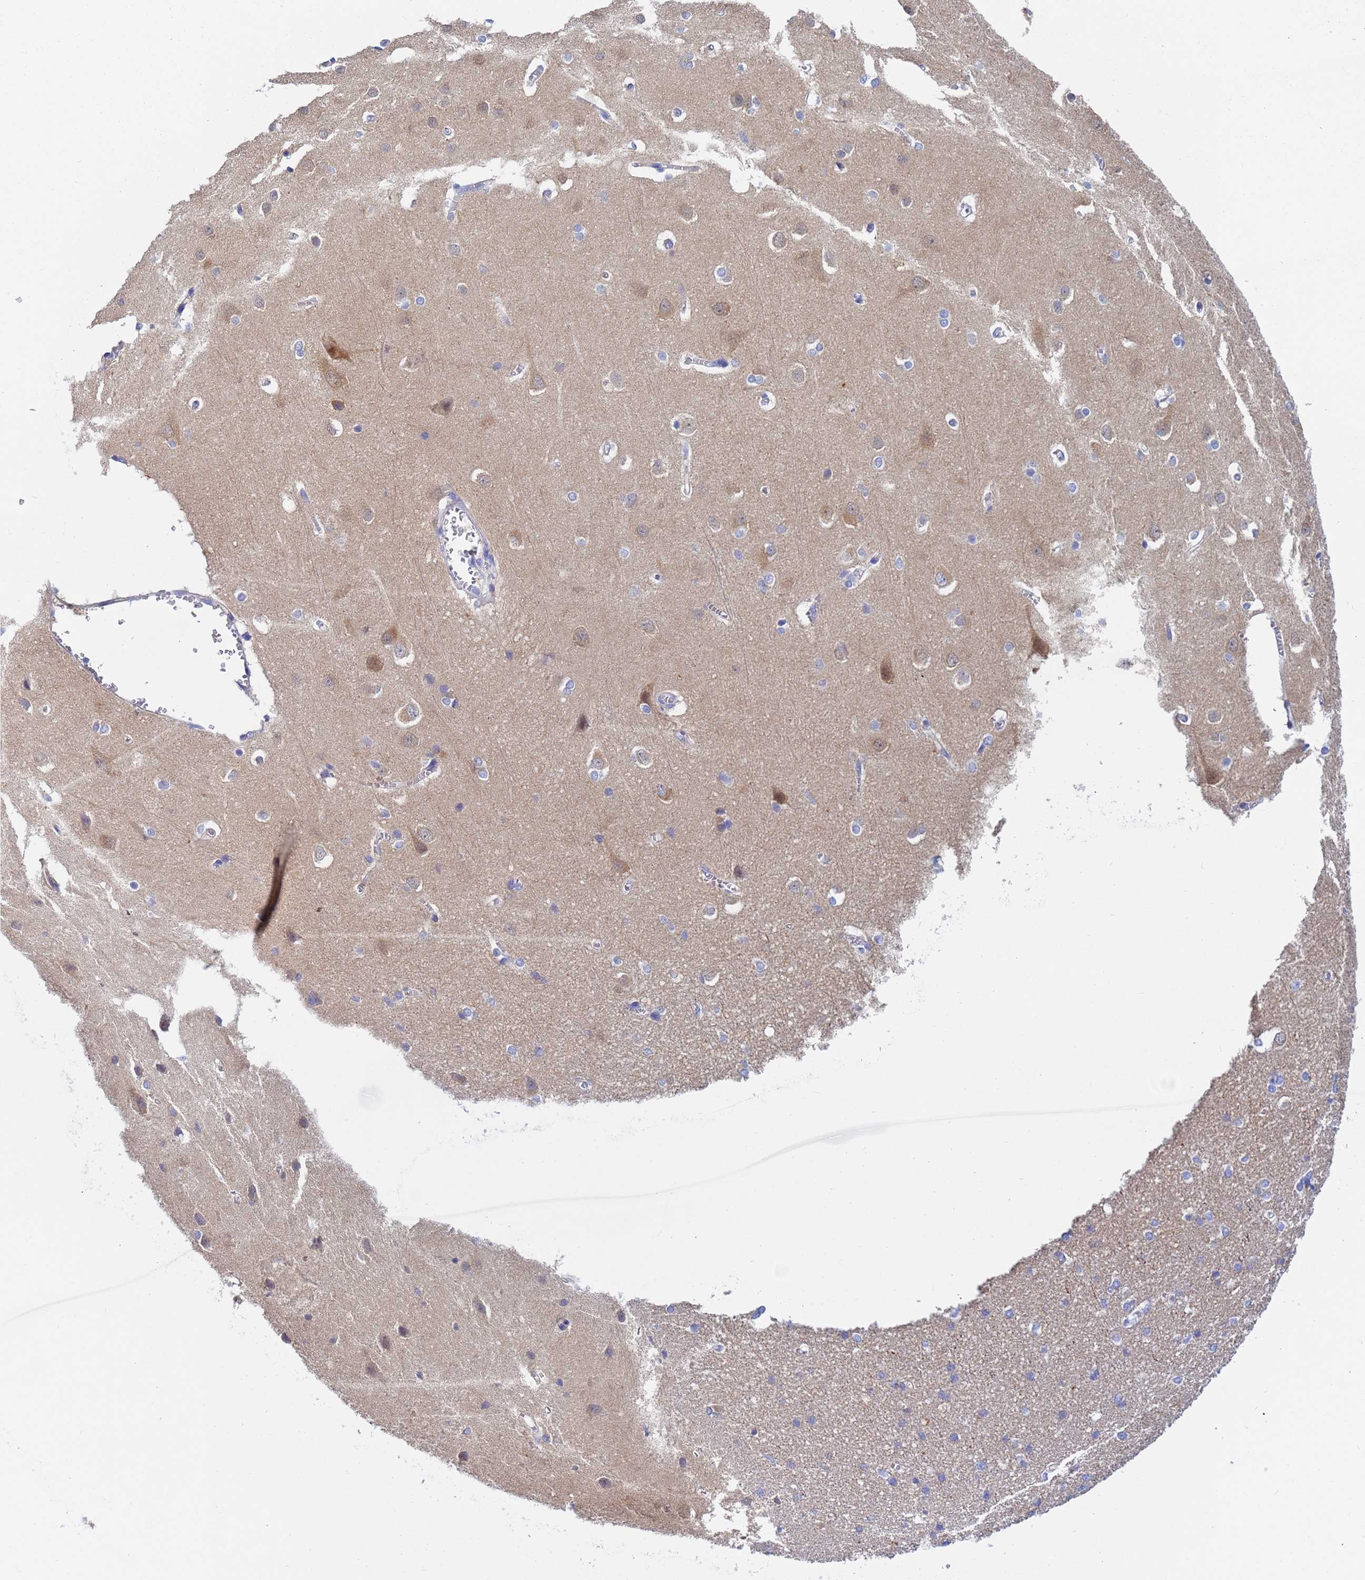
{"staining": {"intensity": "negative", "quantity": "none", "location": "none"}, "tissue": "cerebral cortex", "cell_type": "Endothelial cells", "image_type": "normal", "snomed": [{"axis": "morphology", "description": "Normal tissue, NOS"}, {"axis": "topography", "description": "Cerebral cortex"}], "caption": "Histopathology image shows no protein positivity in endothelial cells of normal cerebral cortex. Brightfield microscopy of immunohistochemistry (IHC) stained with DAB (brown) and hematoxylin (blue), captured at high magnification.", "gene": "UBE2O", "patient": {"sex": "male", "age": 37}}